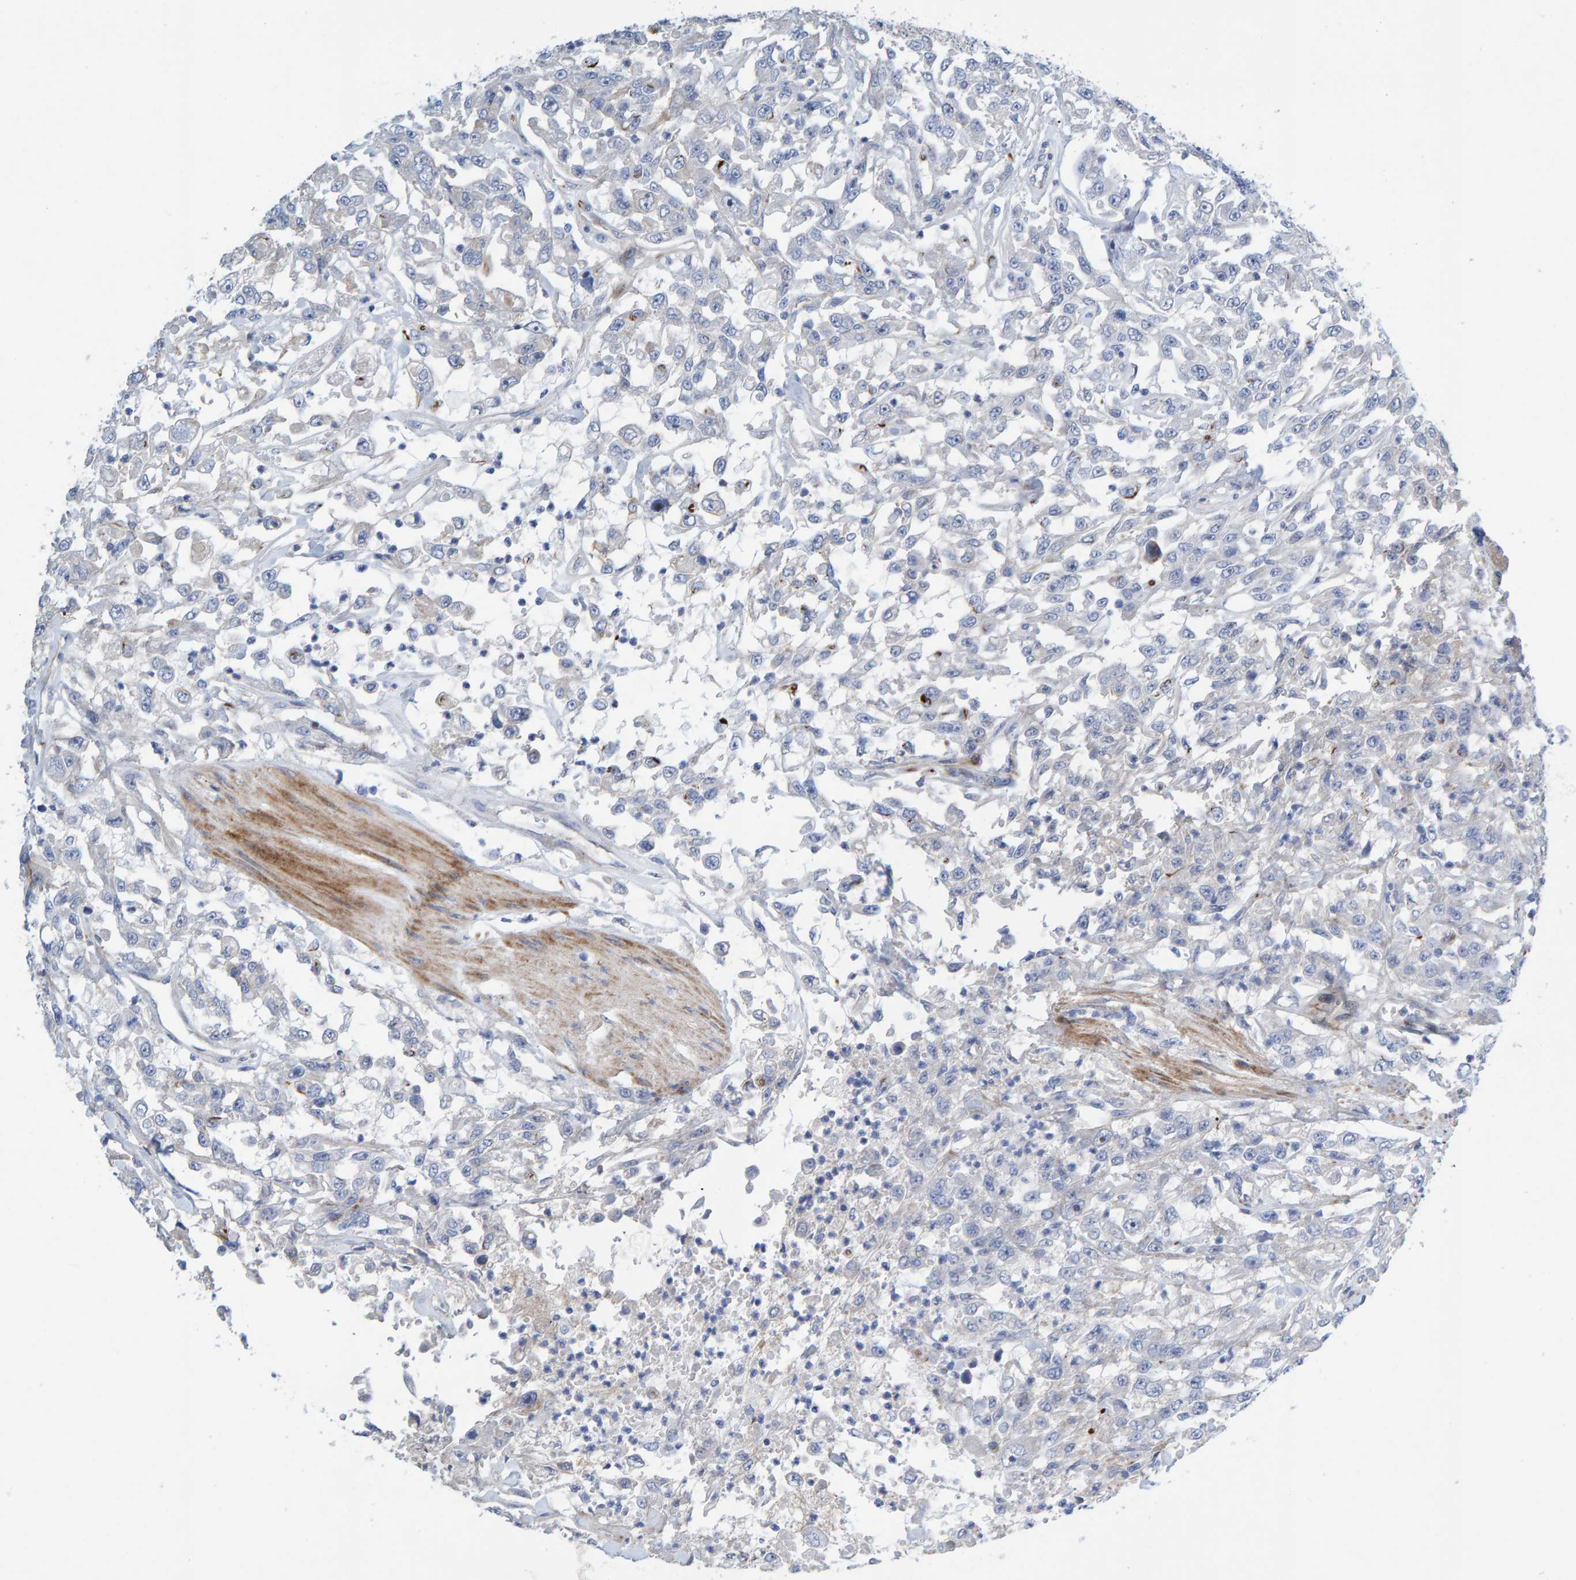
{"staining": {"intensity": "negative", "quantity": "none", "location": "none"}, "tissue": "urothelial cancer", "cell_type": "Tumor cells", "image_type": "cancer", "snomed": [{"axis": "morphology", "description": "Urothelial carcinoma, High grade"}, {"axis": "topography", "description": "Urinary bladder"}], "caption": "This is an immunohistochemistry (IHC) photomicrograph of human high-grade urothelial carcinoma. There is no staining in tumor cells.", "gene": "POLG2", "patient": {"sex": "male", "age": 46}}